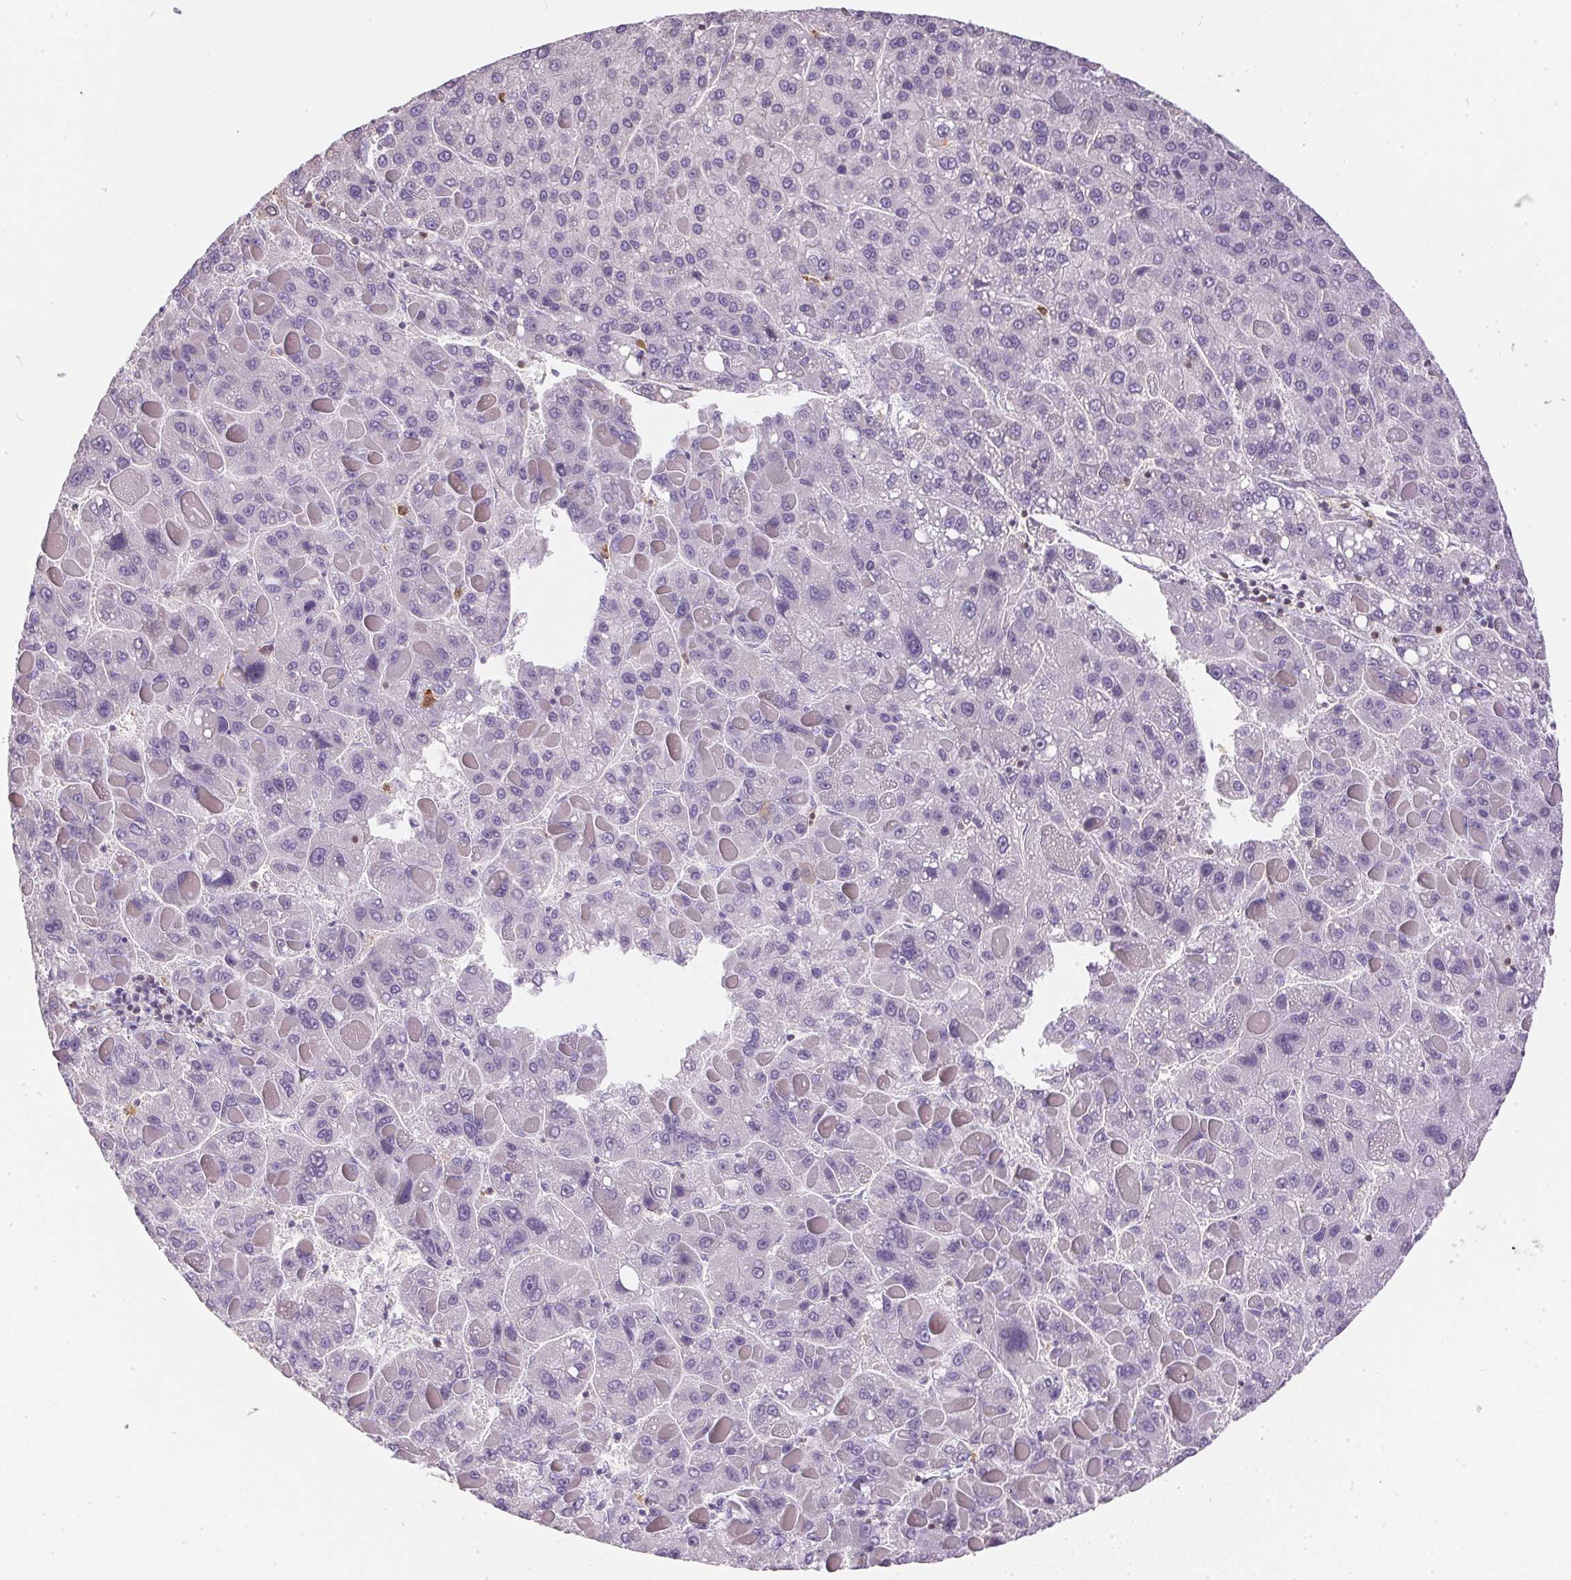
{"staining": {"intensity": "negative", "quantity": "none", "location": "none"}, "tissue": "liver cancer", "cell_type": "Tumor cells", "image_type": "cancer", "snomed": [{"axis": "morphology", "description": "Carcinoma, Hepatocellular, NOS"}, {"axis": "topography", "description": "Liver"}], "caption": "The photomicrograph displays no significant staining in tumor cells of liver cancer (hepatocellular carcinoma).", "gene": "S100A3", "patient": {"sex": "female", "age": 82}}